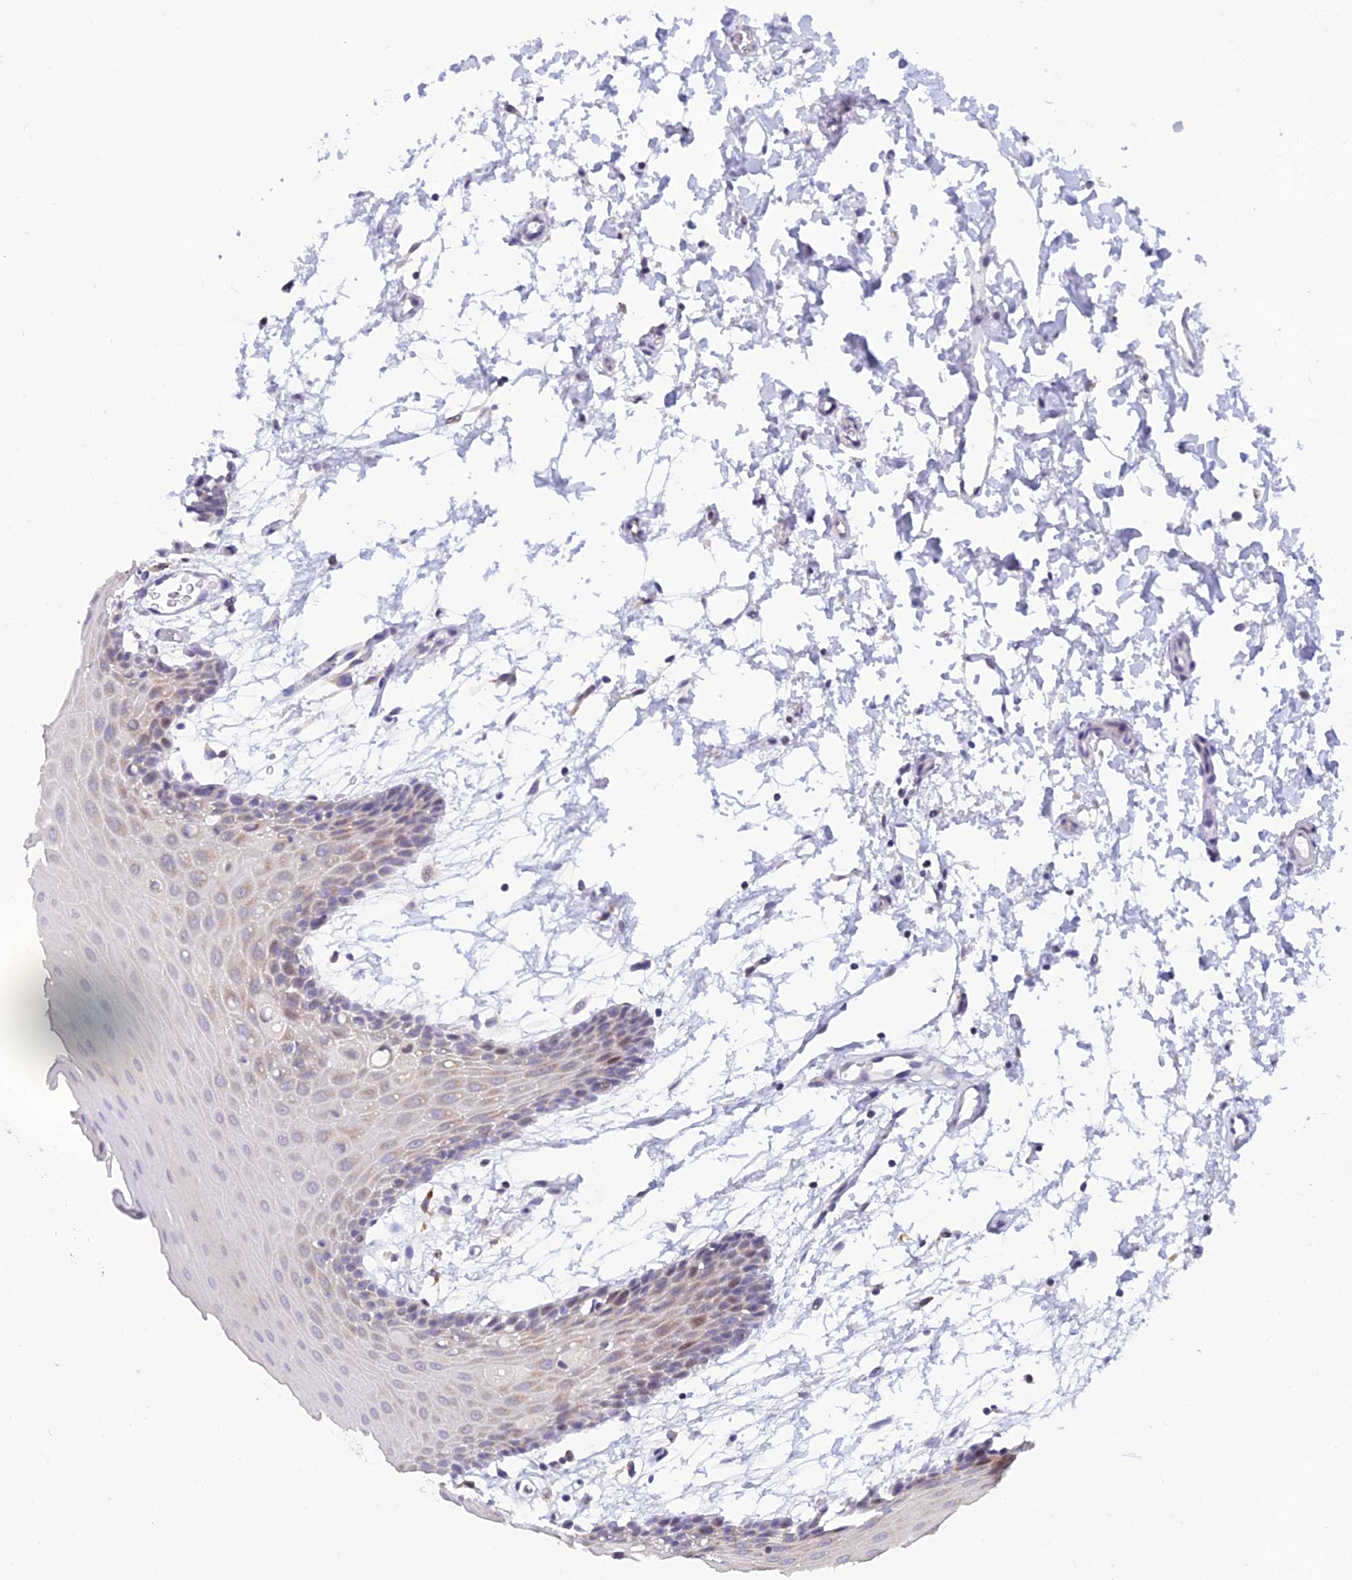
{"staining": {"intensity": "weak", "quantity": "<25%", "location": "nuclear"}, "tissue": "oral mucosa", "cell_type": "Squamous epithelial cells", "image_type": "normal", "snomed": [{"axis": "morphology", "description": "Normal tissue, NOS"}, {"axis": "topography", "description": "Skeletal muscle"}, {"axis": "topography", "description": "Oral tissue"}, {"axis": "topography", "description": "Salivary gland"}, {"axis": "topography", "description": "Peripheral nerve tissue"}], "caption": "DAB immunohistochemical staining of normal human oral mucosa exhibits no significant staining in squamous epithelial cells. (DAB IHC with hematoxylin counter stain).", "gene": "INKA1", "patient": {"sex": "male", "age": 54}}